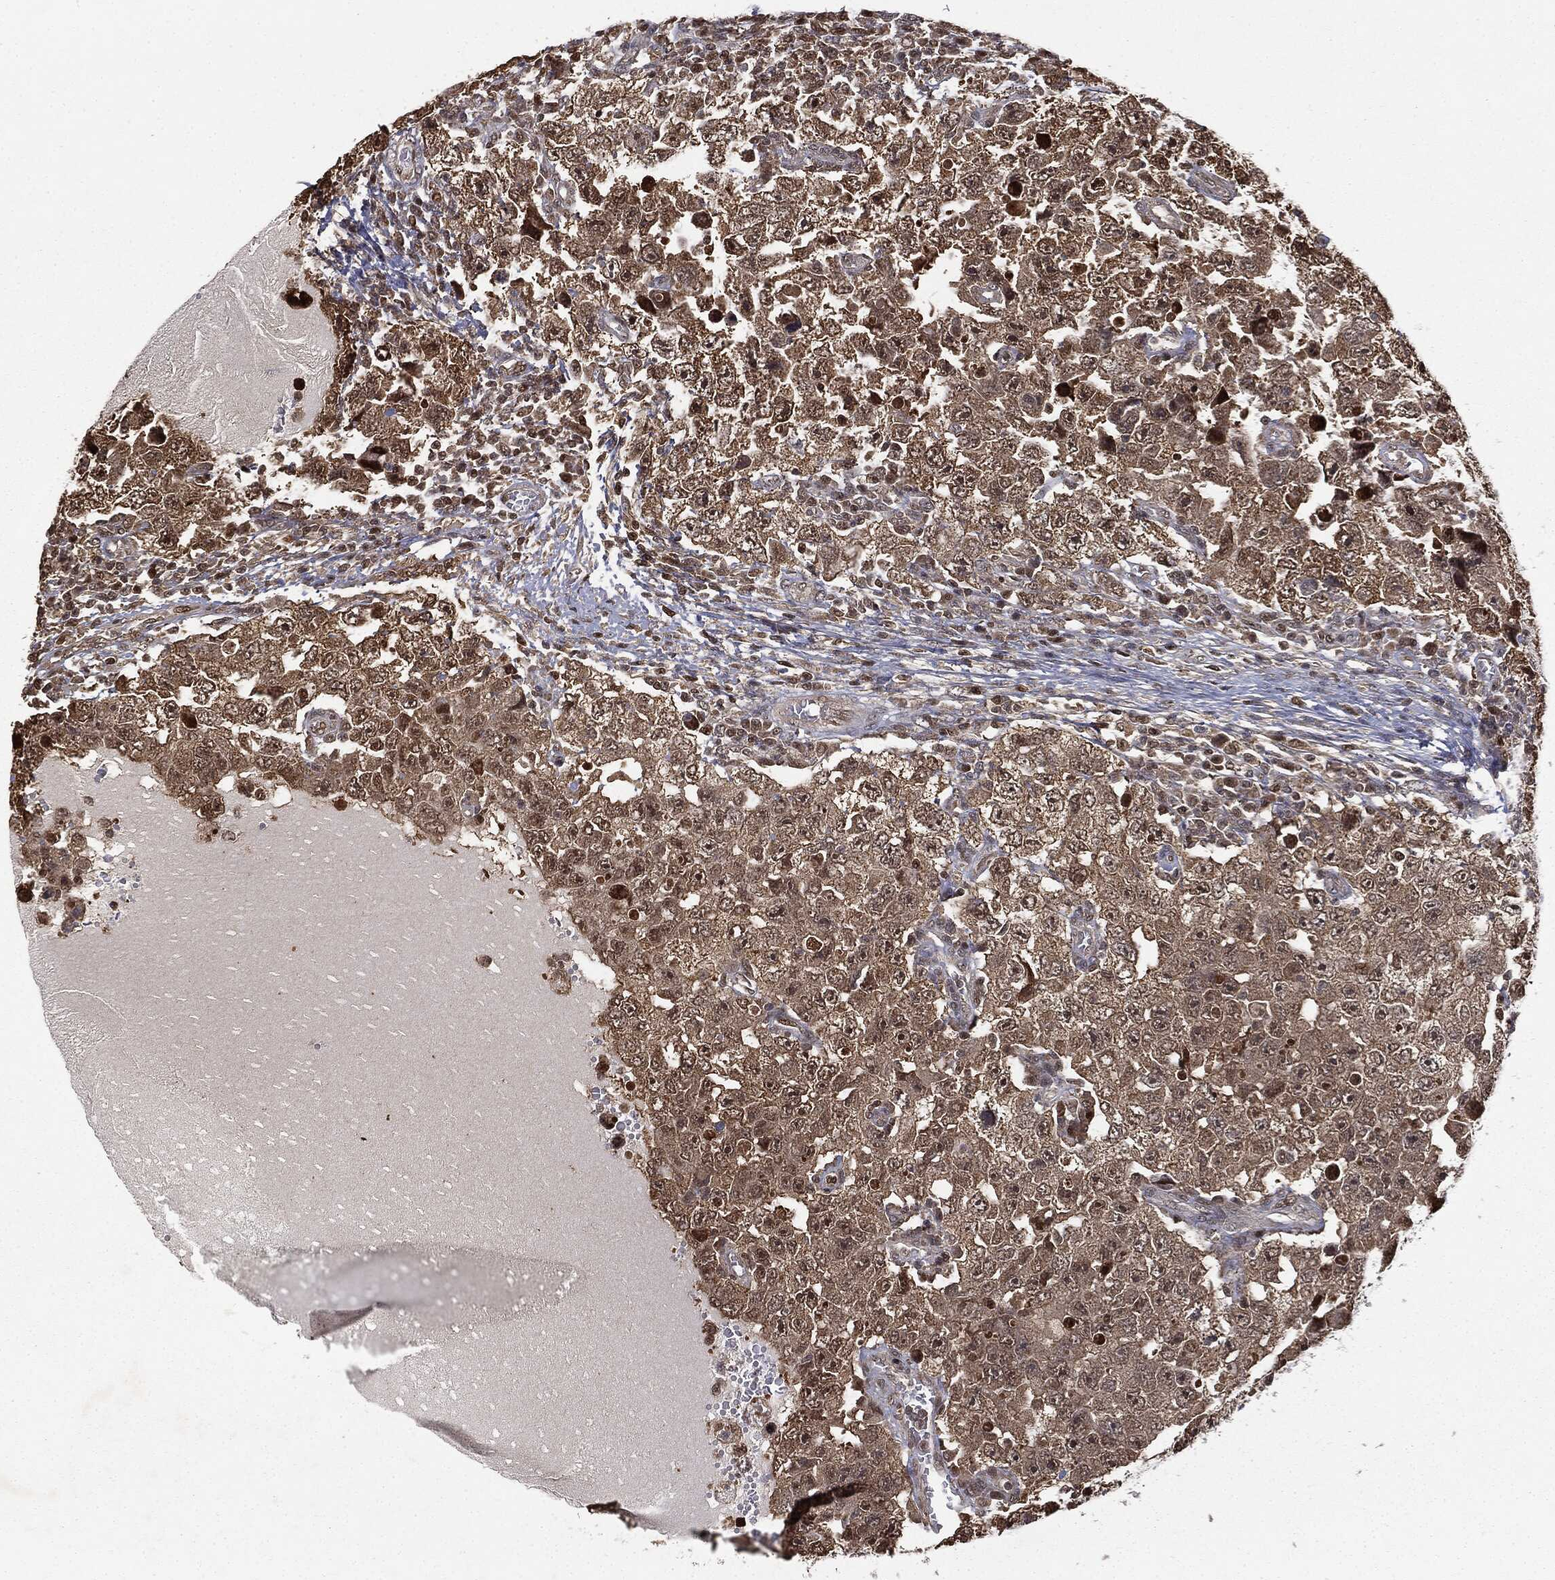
{"staining": {"intensity": "moderate", "quantity": ">75%", "location": "cytoplasmic/membranous,nuclear"}, "tissue": "testis cancer", "cell_type": "Tumor cells", "image_type": "cancer", "snomed": [{"axis": "morphology", "description": "Carcinoma, Embryonal, NOS"}, {"axis": "topography", "description": "Testis"}], "caption": "A photomicrograph of human testis cancer stained for a protein exhibits moderate cytoplasmic/membranous and nuclear brown staining in tumor cells.", "gene": "ZNHIT6", "patient": {"sex": "male", "age": 26}}